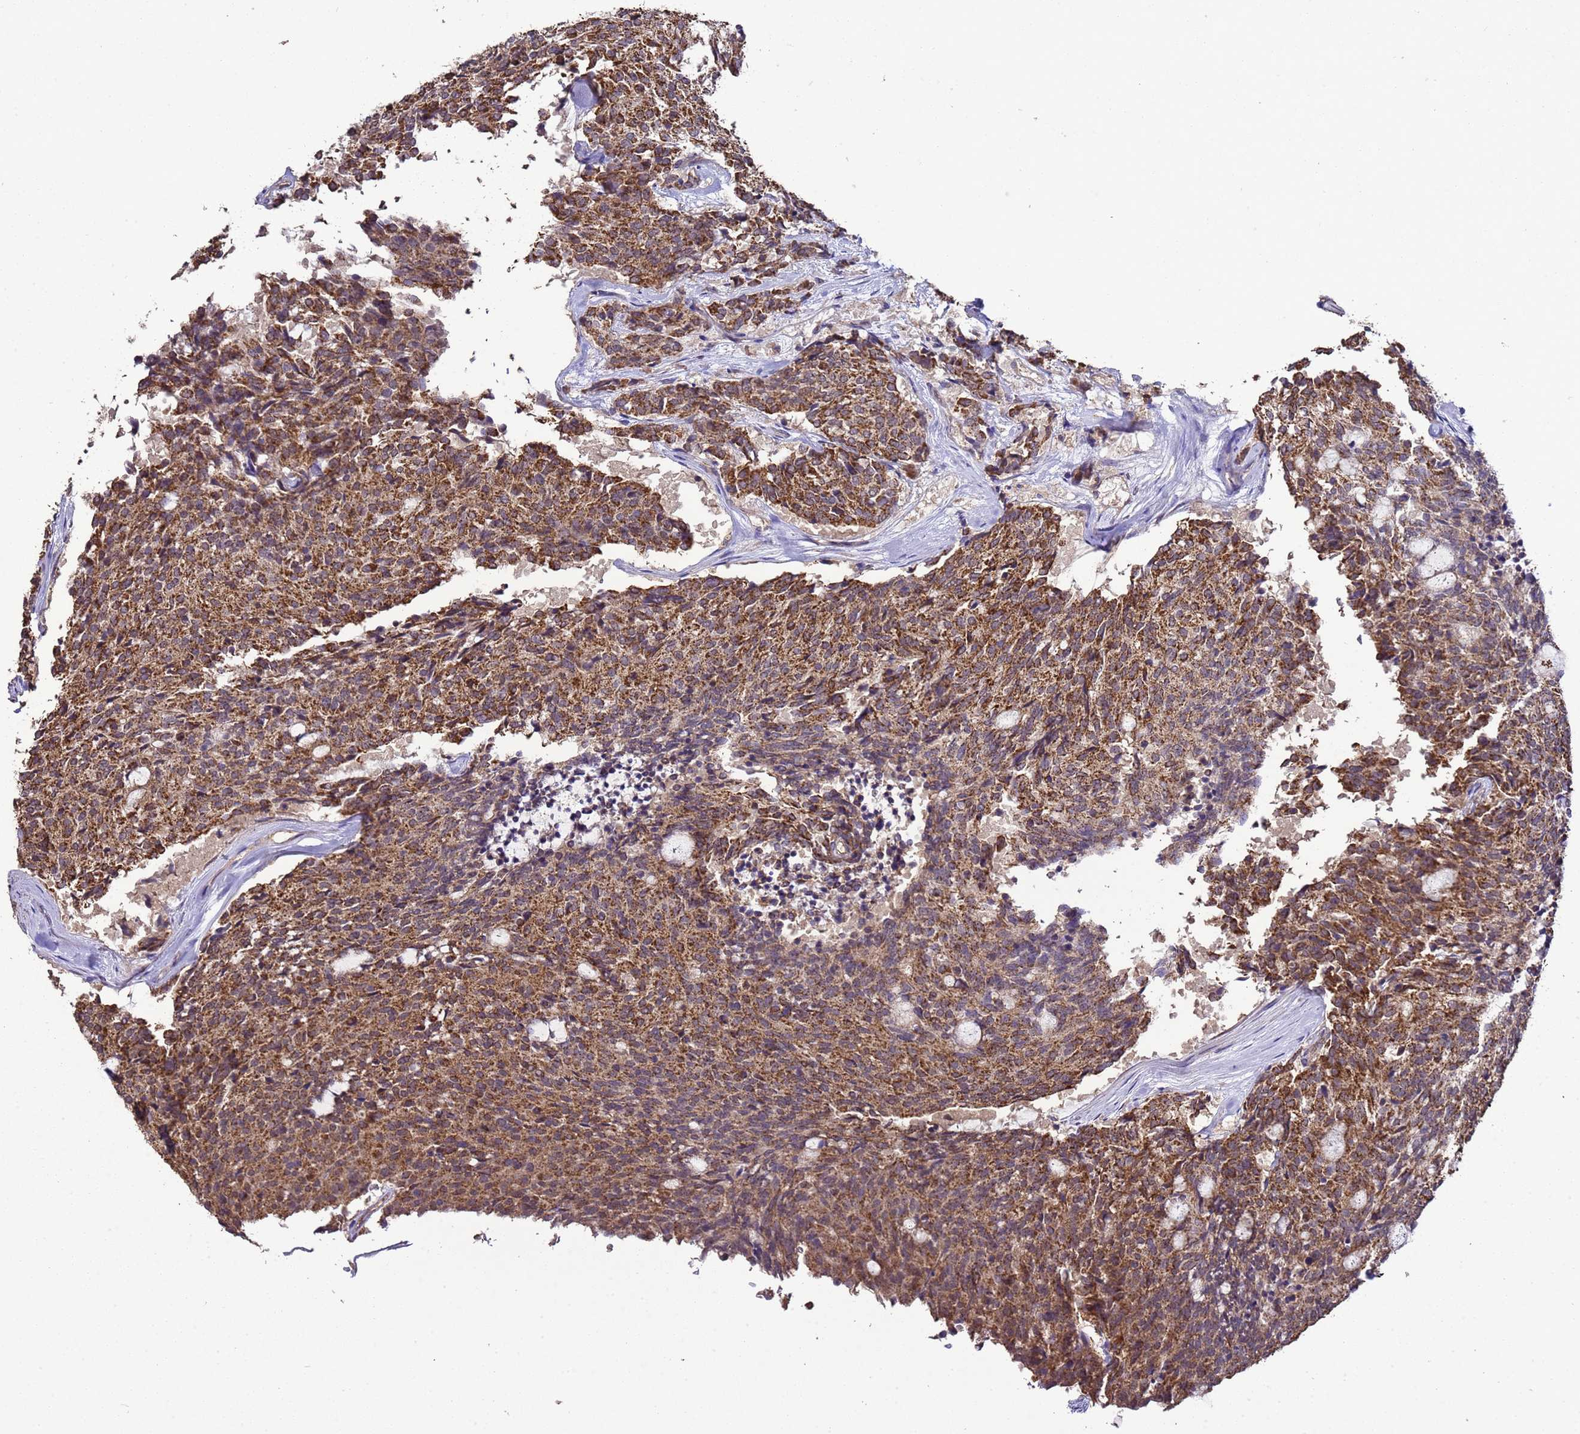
{"staining": {"intensity": "moderate", "quantity": ">75%", "location": "cytoplasmic/membranous"}, "tissue": "carcinoid", "cell_type": "Tumor cells", "image_type": "cancer", "snomed": [{"axis": "morphology", "description": "Carcinoid, malignant, NOS"}, {"axis": "topography", "description": "Pancreas"}], "caption": "Carcinoid tissue exhibits moderate cytoplasmic/membranous expression in about >75% of tumor cells", "gene": "HSPBAP1", "patient": {"sex": "female", "age": 54}}